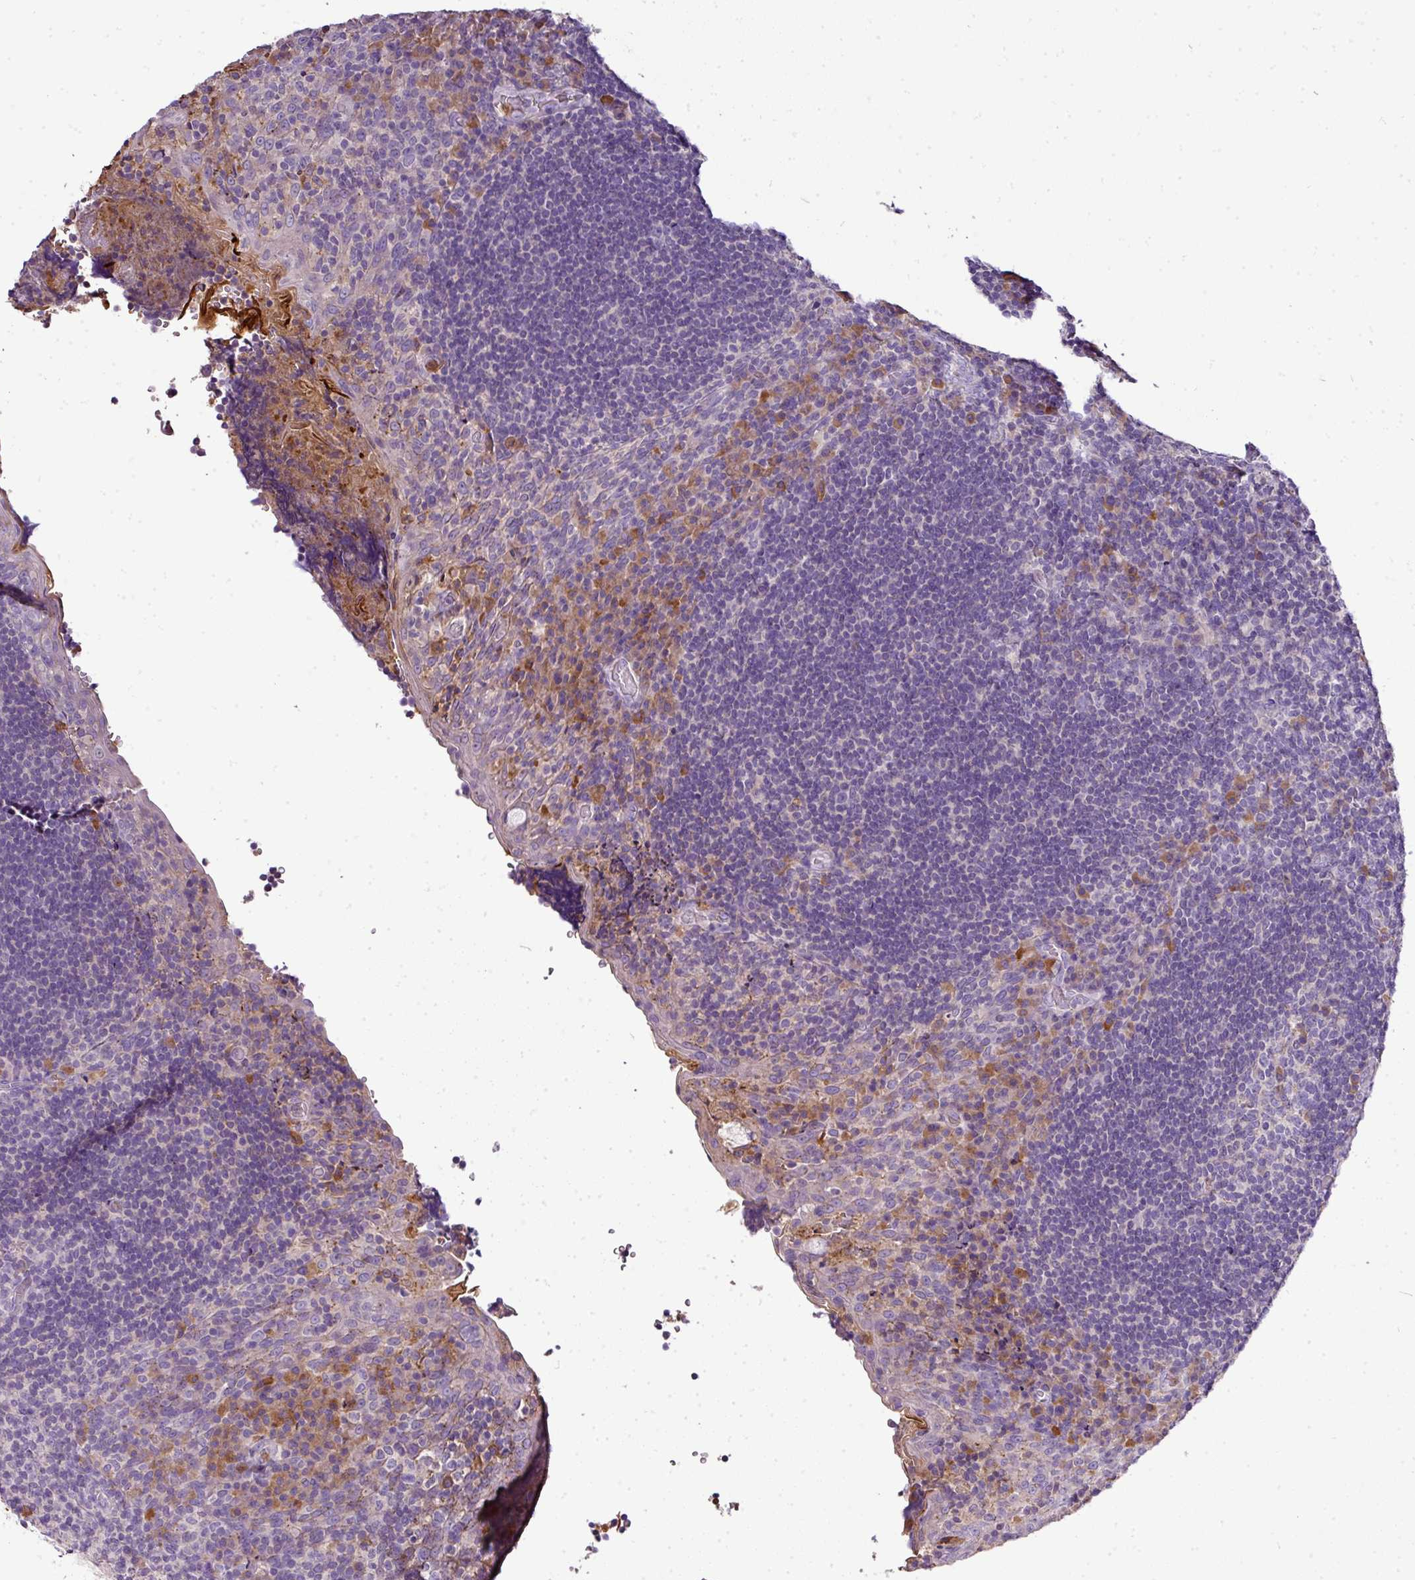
{"staining": {"intensity": "moderate", "quantity": "<25%", "location": "cytoplasmic/membranous"}, "tissue": "tonsil", "cell_type": "Germinal center cells", "image_type": "normal", "snomed": [{"axis": "morphology", "description": "Normal tissue, NOS"}, {"axis": "topography", "description": "Tonsil"}], "caption": "DAB (3,3'-diaminobenzidine) immunohistochemical staining of unremarkable tonsil displays moderate cytoplasmic/membranous protein staining in approximately <25% of germinal center cells. (DAB (3,3'-diaminobenzidine) = brown stain, brightfield microscopy at high magnification).", "gene": "CAB39L", "patient": {"sex": "male", "age": 17}}